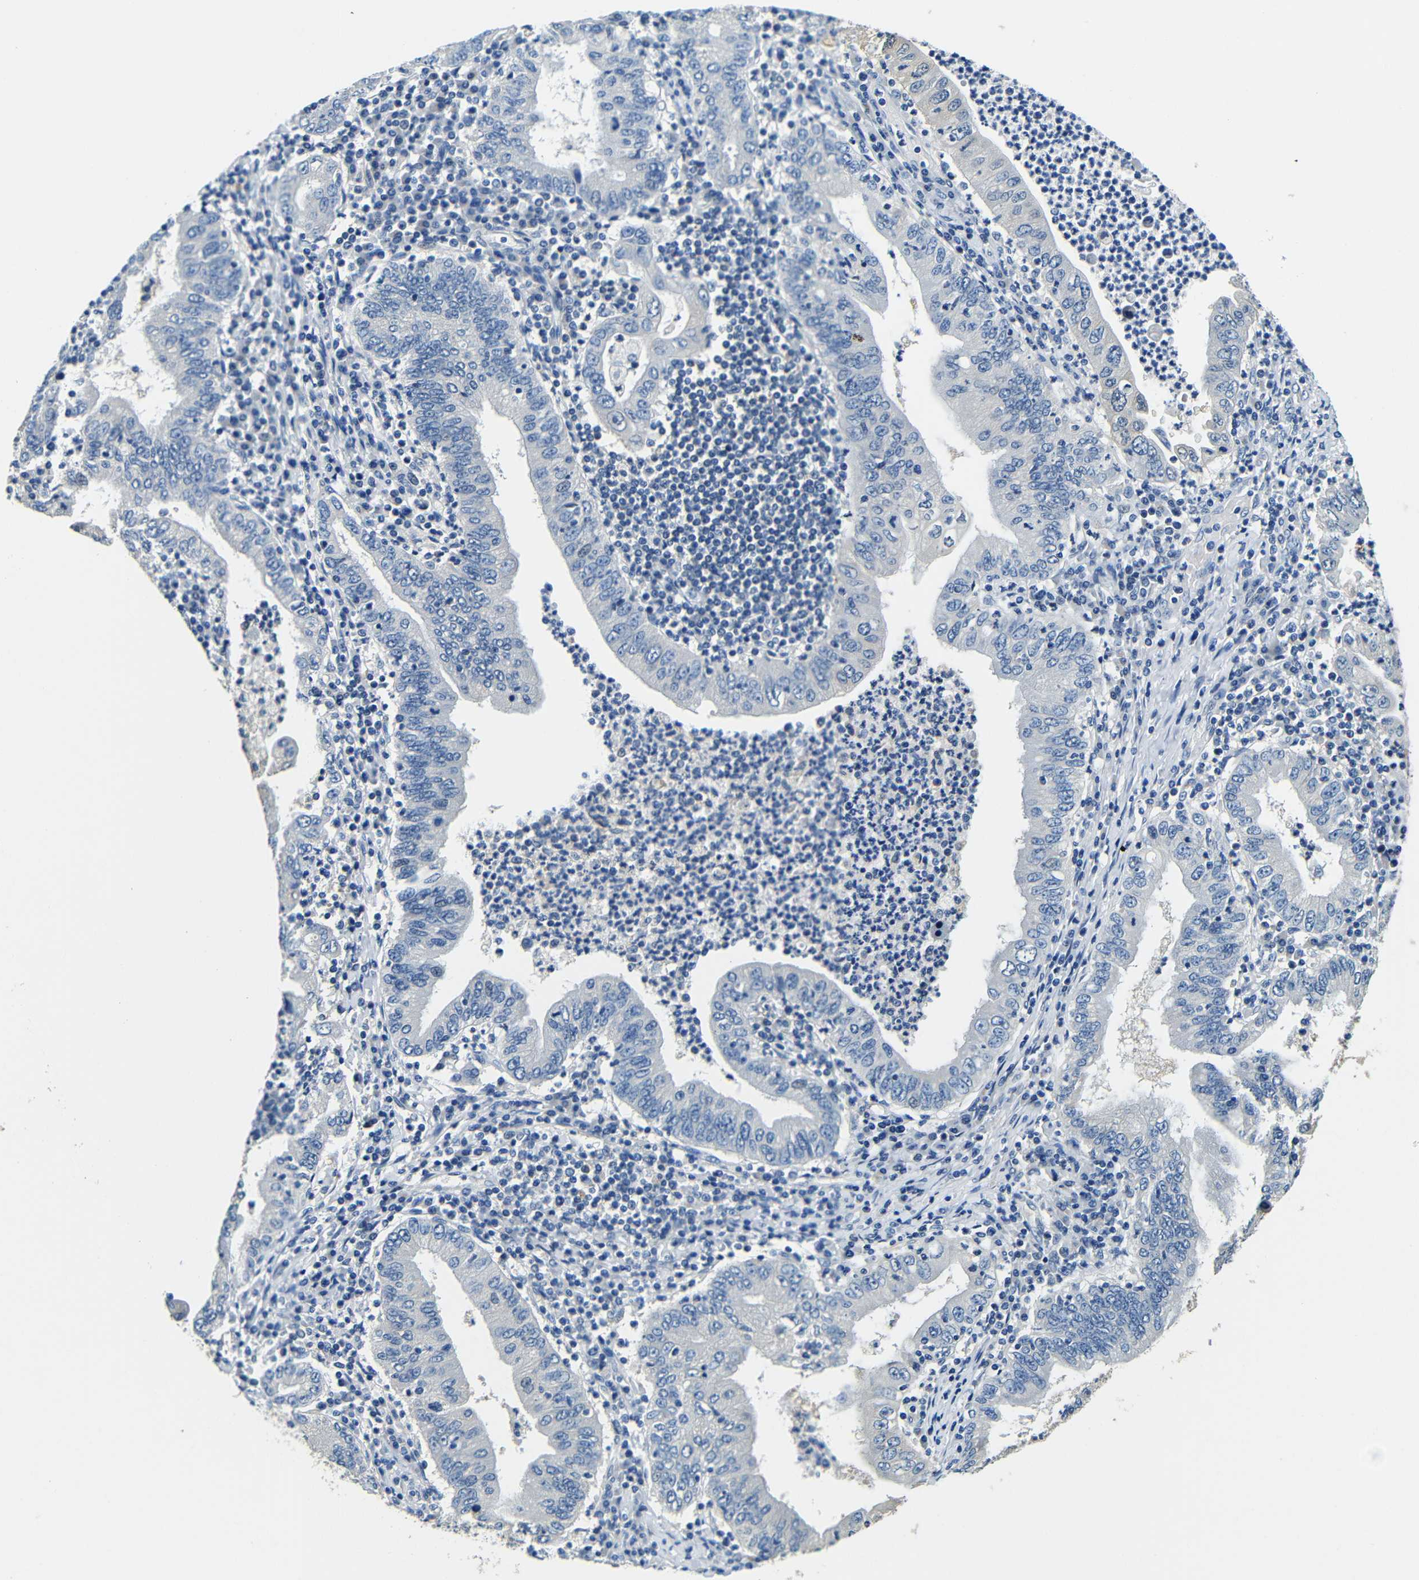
{"staining": {"intensity": "negative", "quantity": "none", "location": "none"}, "tissue": "stomach cancer", "cell_type": "Tumor cells", "image_type": "cancer", "snomed": [{"axis": "morphology", "description": "Normal tissue, NOS"}, {"axis": "morphology", "description": "Adenocarcinoma, NOS"}, {"axis": "topography", "description": "Esophagus"}, {"axis": "topography", "description": "Stomach, upper"}, {"axis": "topography", "description": "Peripheral nerve tissue"}], "caption": "Histopathology image shows no protein staining in tumor cells of stomach adenocarcinoma tissue.", "gene": "FMO5", "patient": {"sex": "male", "age": 62}}